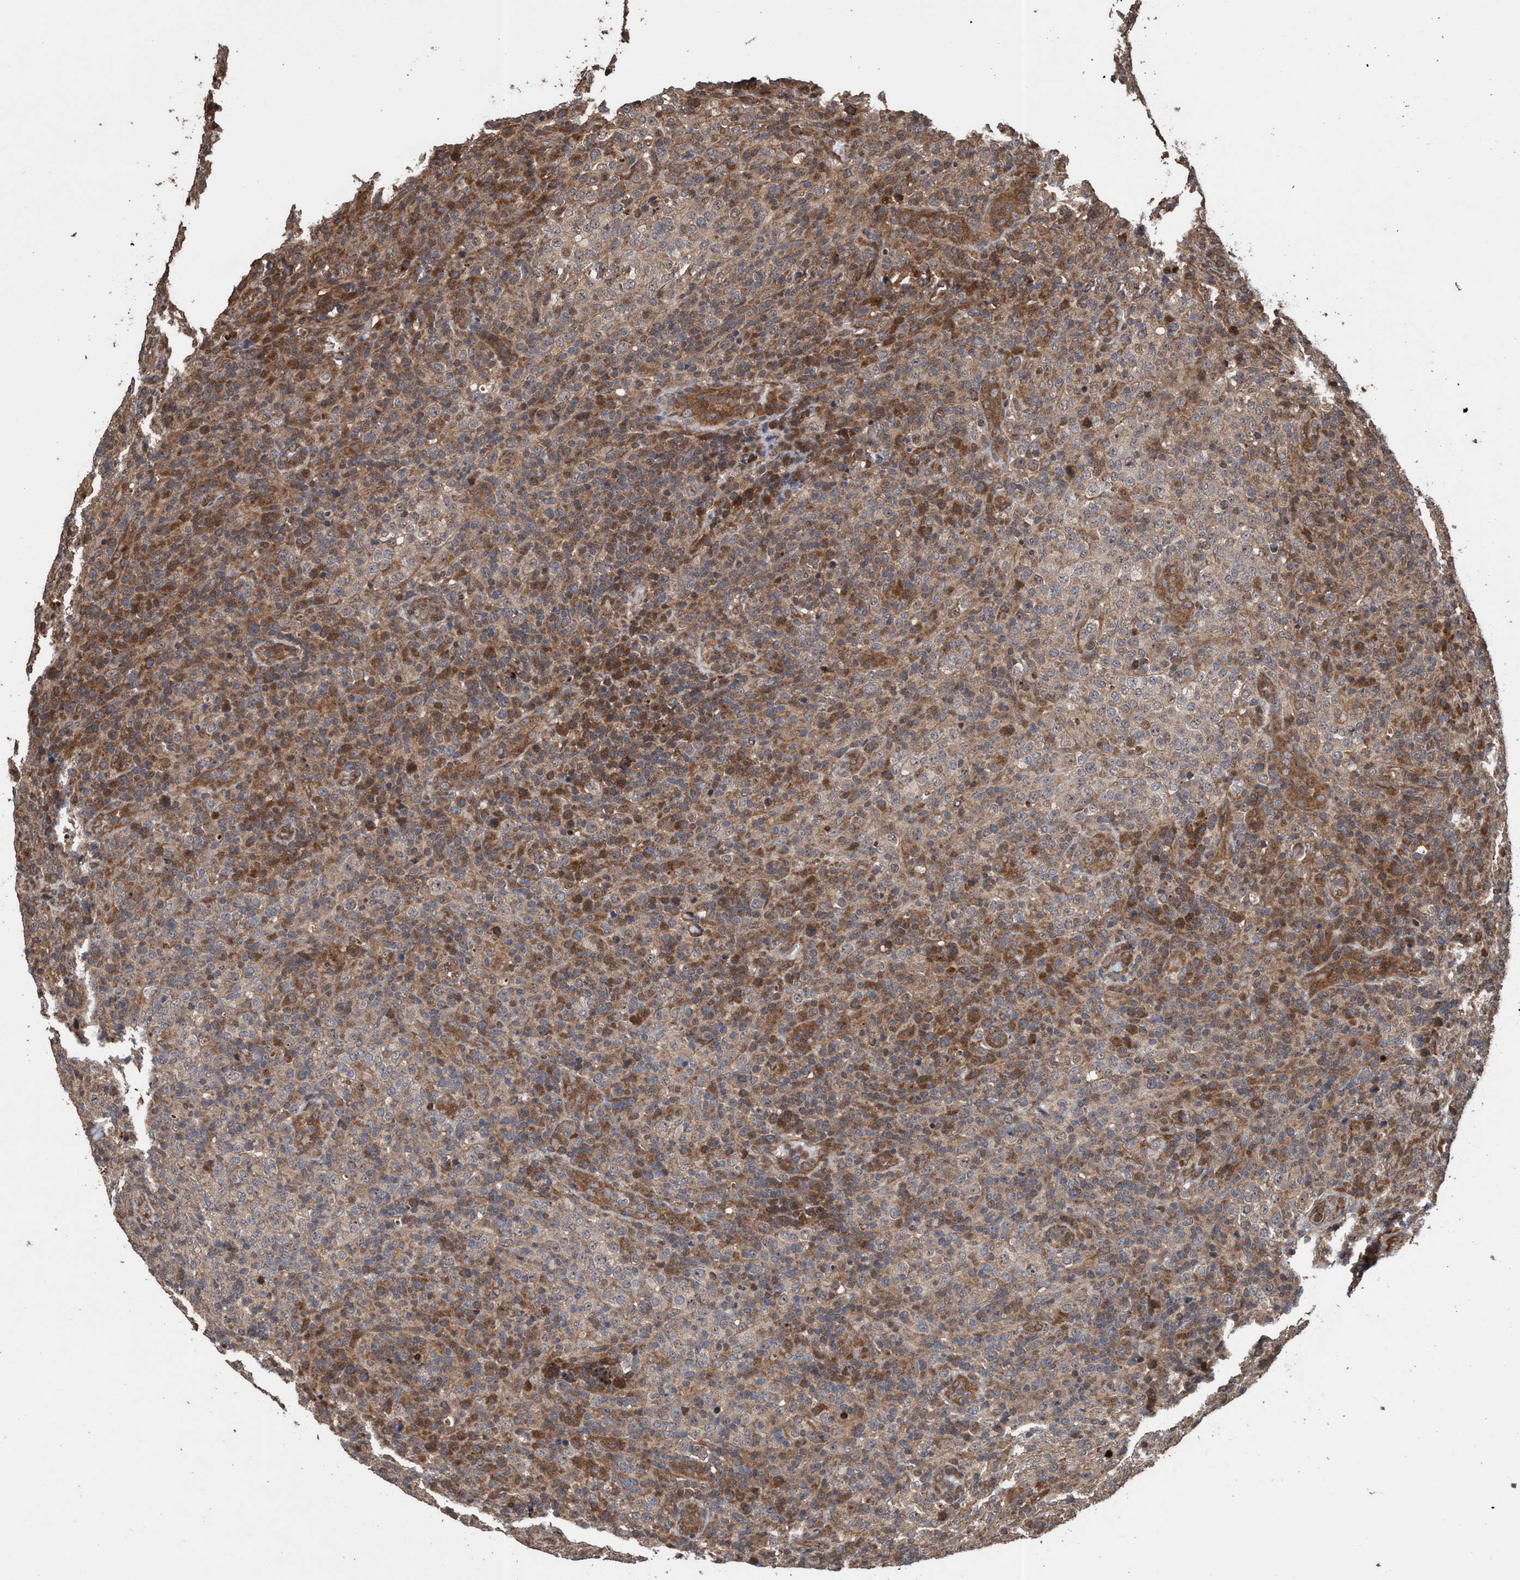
{"staining": {"intensity": "moderate", "quantity": ">75%", "location": "cytoplasmic/membranous,nuclear"}, "tissue": "lymphoma", "cell_type": "Tumor cells", "image_type": "cancer", "snomed": [{"axis": "morphology", "description": "Malignant lymphoma, non-Hodgkin's type, High grade"}, {"axis": "topography", "description": "Lymph node"}], "caption": "Lymphoma was stained to show a protein in brown. There is medium levels of moderate cytoplasmic/membranous and nuclear positivity in about >75% of tumor cells.", "gene": "TRPC7", "patient": {"sex": "female", "age": 76}}